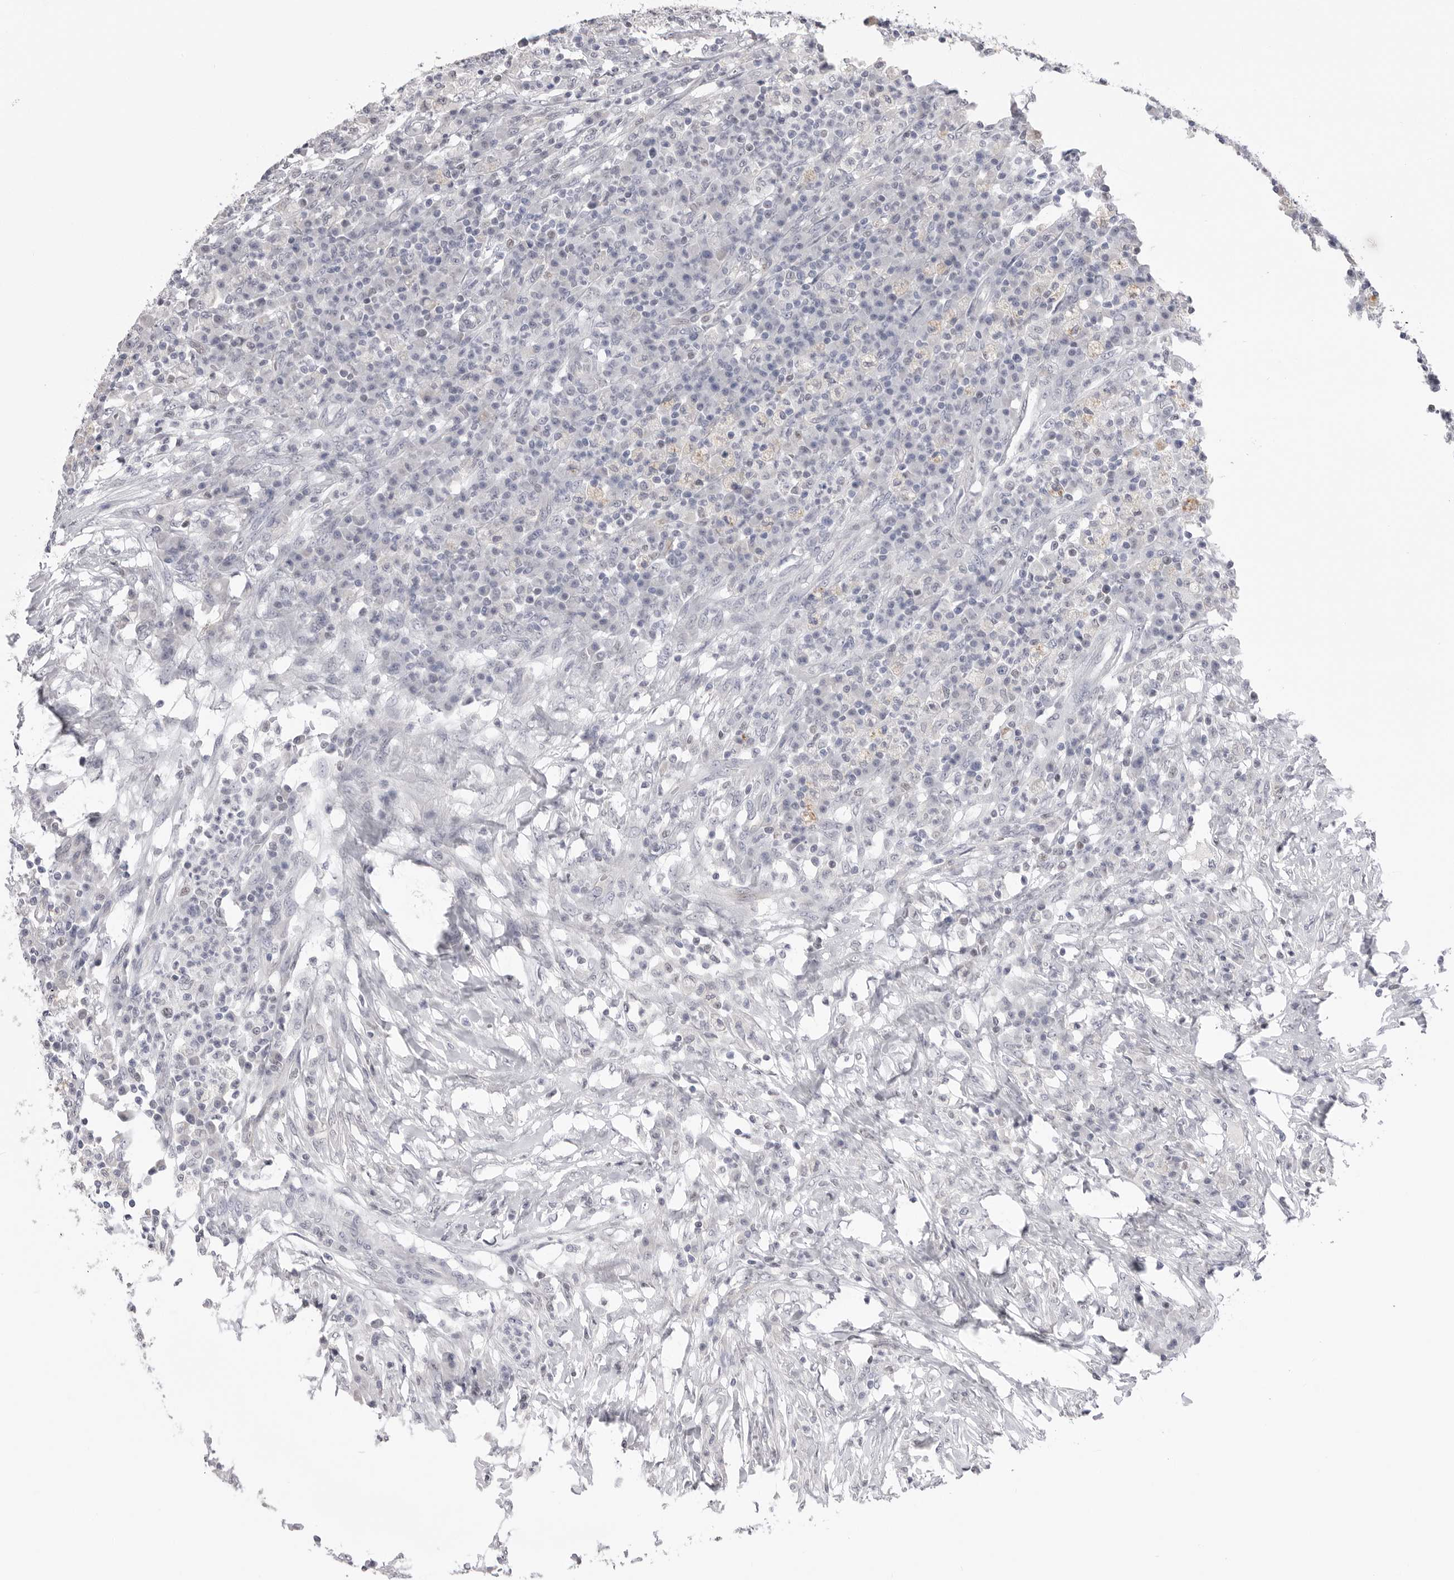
{"staining": {"intensity": "weak", "quantity": "<25%", "location": "nuclear"}, "tissue": "colorectal cancer", "cell_type": "Tumor cells", "image_type": "cancer", "snomed": [{"axis": "morphology", "description": "Adenocarcinoma, NOS"}, {"axis": "topography", "description": "Colon"}], "caption": "IHC of colorectal cancer exhibits no expression in tumor cells.", "gene": "ZBTB7B", "patient": {"sex": "male", "age": 83}}